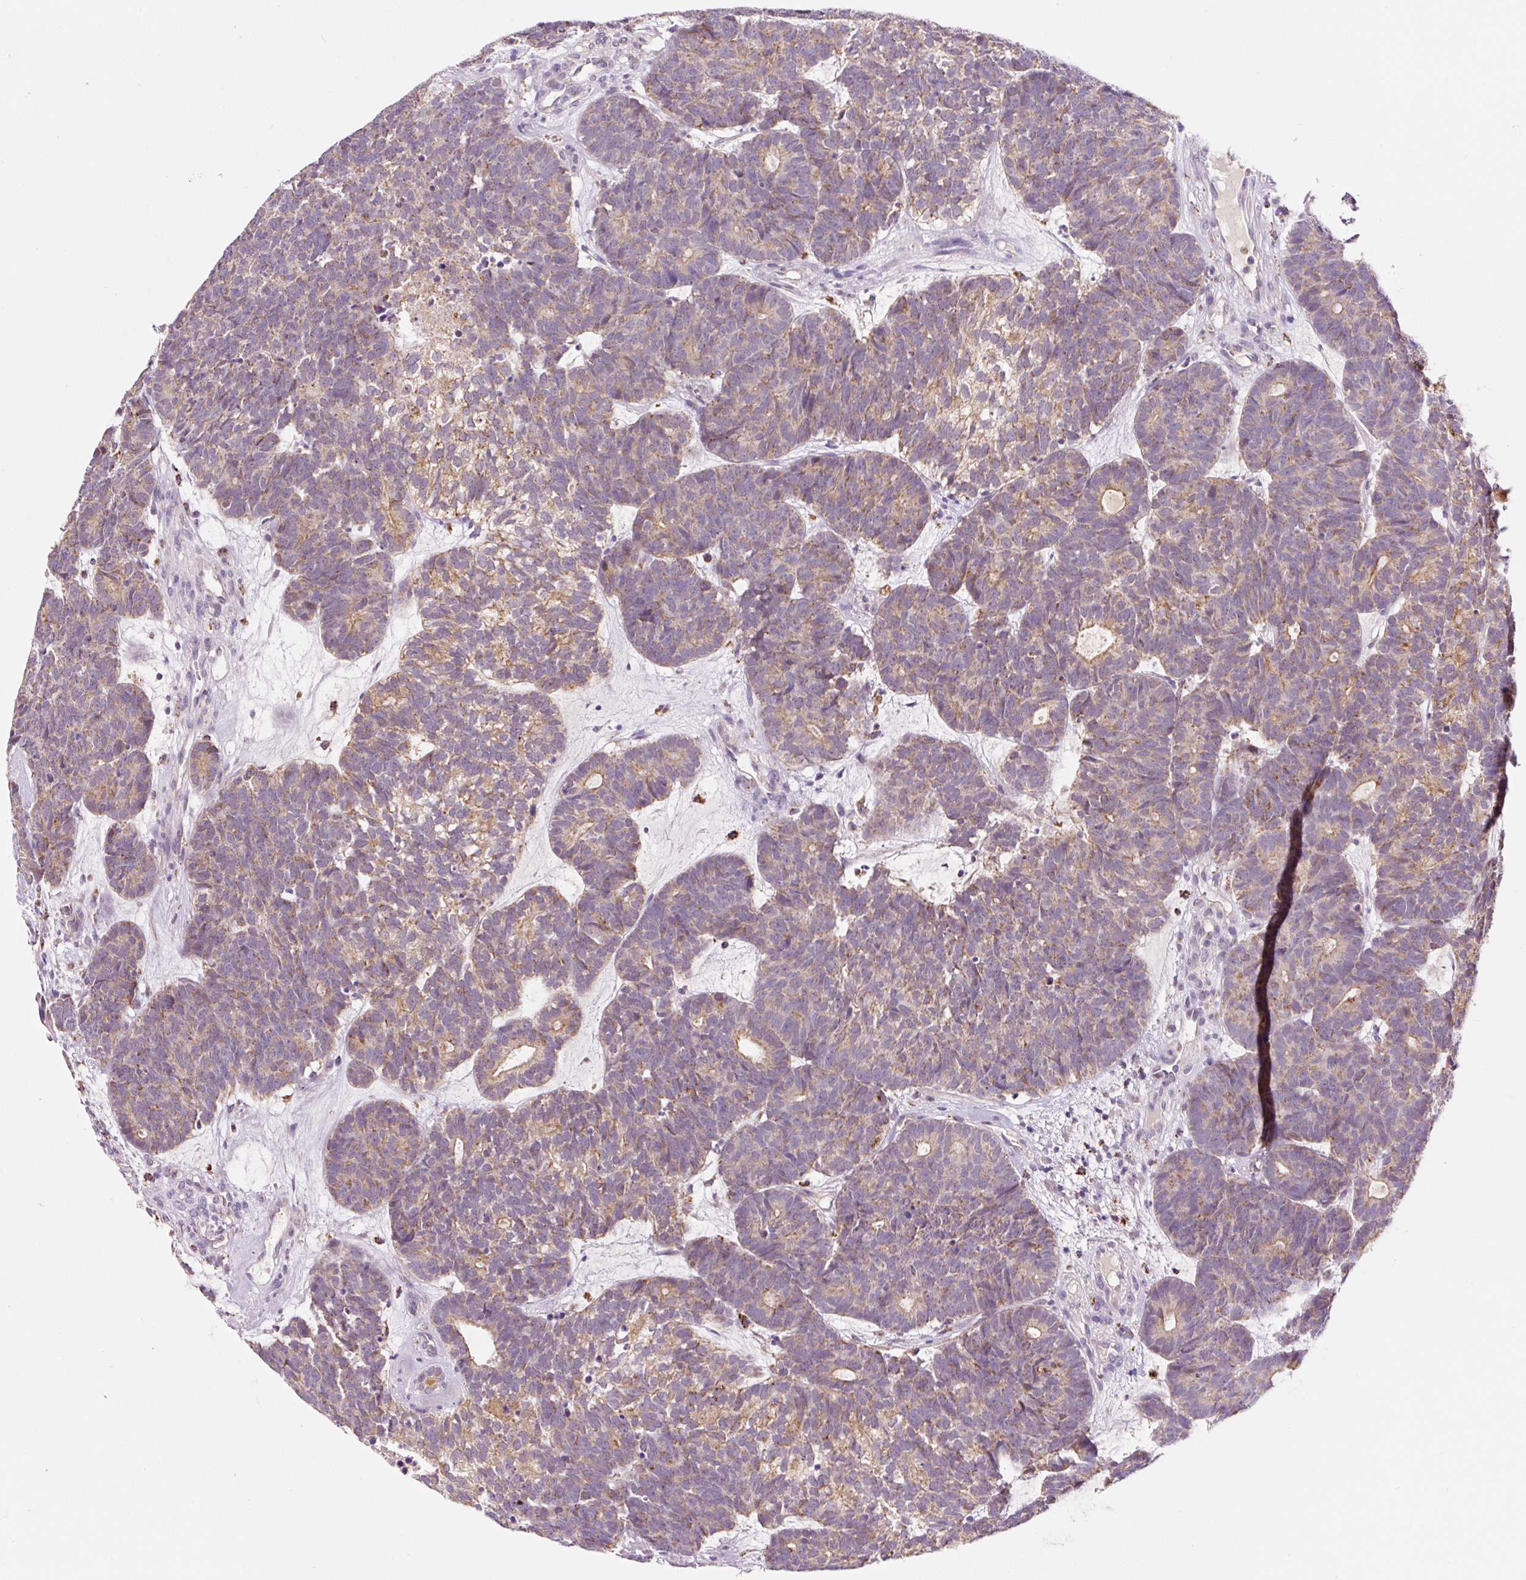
{"staining": {"intensity": "weak", "quantity": "25%-75%", "location": "cytoplasmic/membranous"}, "tissue": "head and neck cancer", "cell_type": "Tumor cells", "image_type": "cancer", "snomed": [{"axis": "morphology", "description": "Adenocarcinoma, NOS"}, {"axis": "topography", "description": "Head-Neck"}], "caption": "Head and neck cancer (adenocarcinoma) was stained to show a protein in brown. There is low levels of weak cytoplasmic/membranous positivity in approximately 25%-75% of tumor cells. Nuclei are stained in blue.", "gene": "PCK2", "patient": {"sex": "female", "age": 81}}